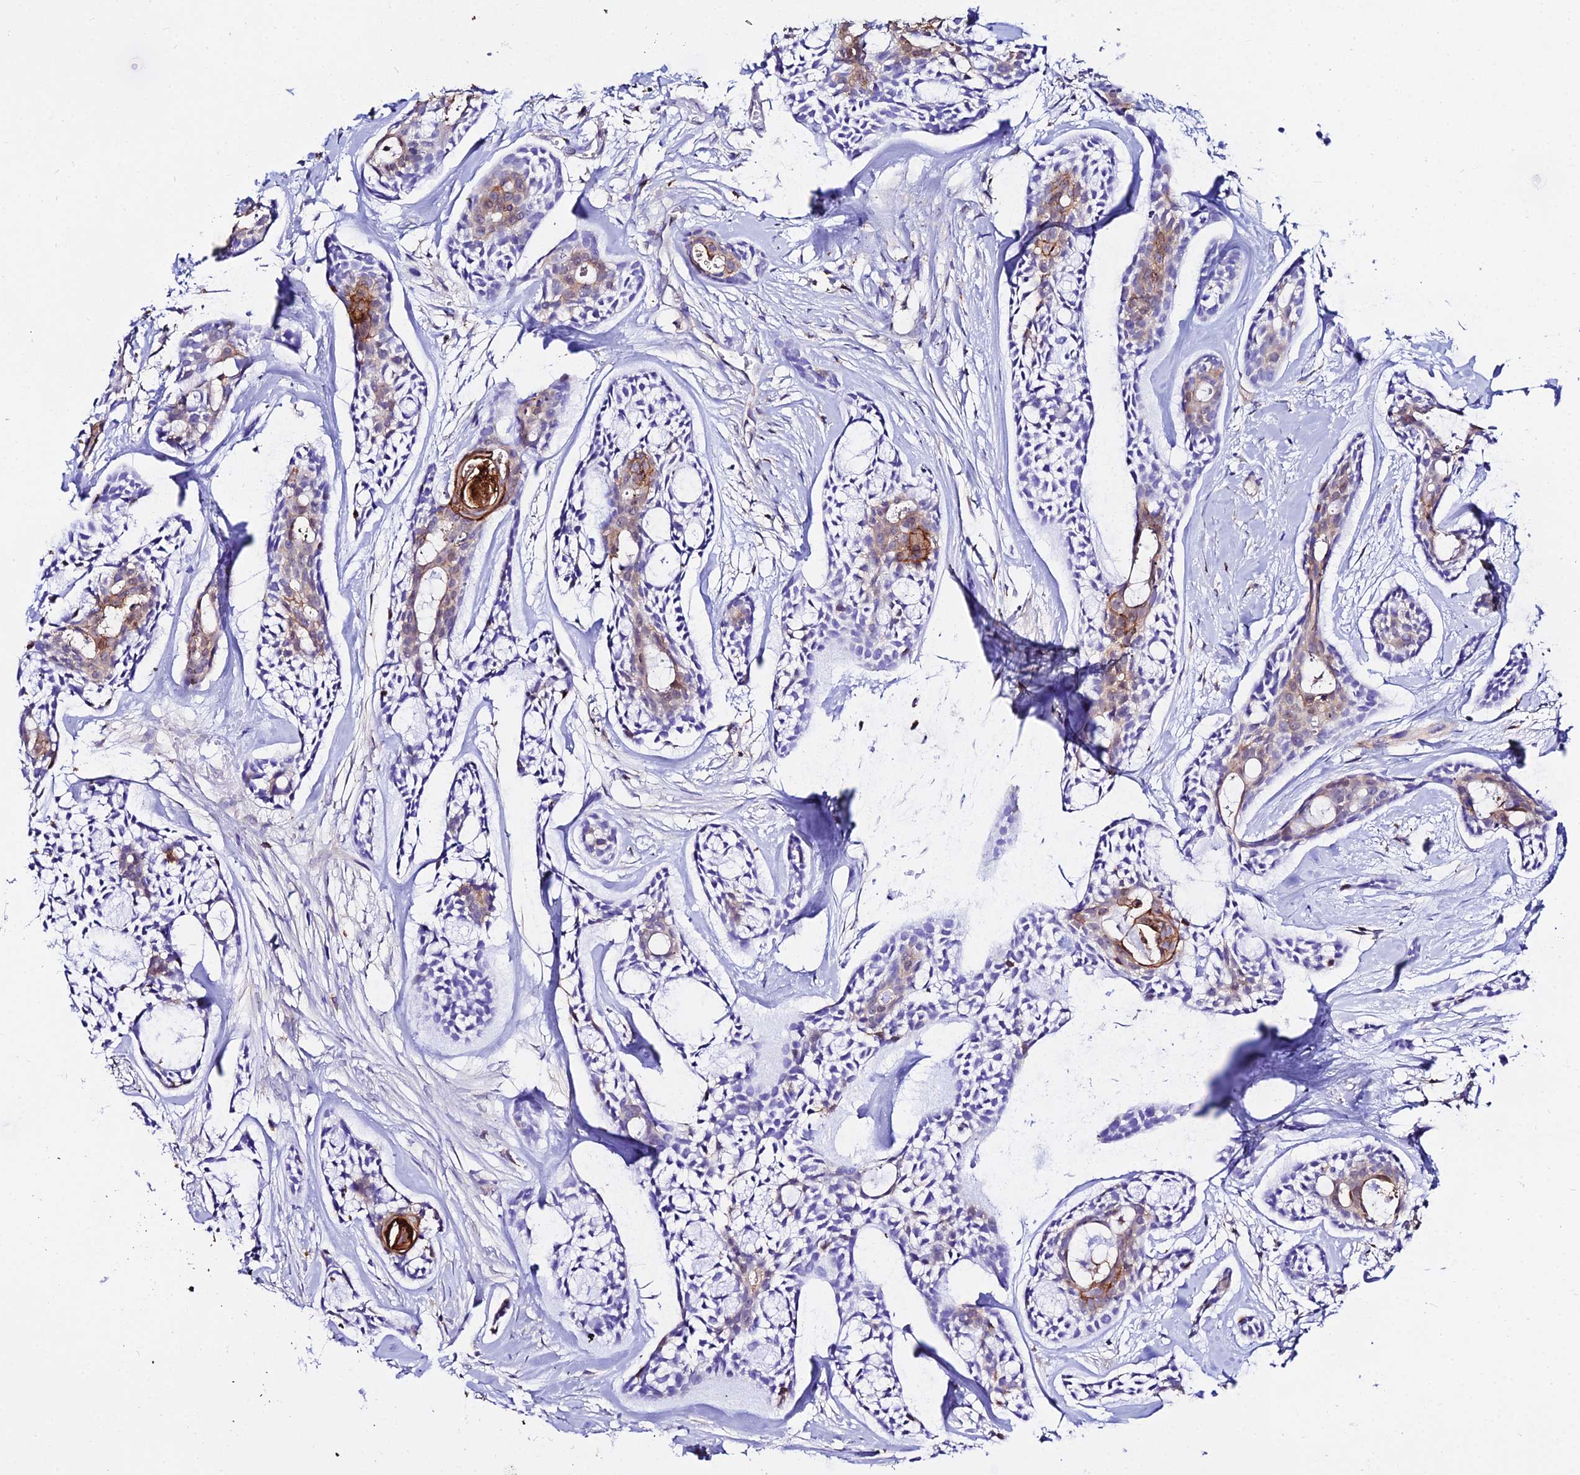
{"staining": {"intensity": "moderate", "quantity": "<25%", "location": "cytoplasmic/membranous"}, "tissue": "head and neck cancer", "cell_type": "Tumor cells", "image_type": "cancer", "snomed": [{"axis": "morphology", "description": "Adenocarcinoma, NOS"}, {"axis": "topography", "description": "Subcutis"}, {"axis": "topography", "description": "Head-Neck"}], "caption": "An IHC image of tumor tissue is shown. Protein staining in brown highlights moderate cytoplasmic/membranous positivity in adenocarcinoma (head and neck) within tumor cells.", "gene": "S100A16", "patient": {"sex": "female", "age": 73}}